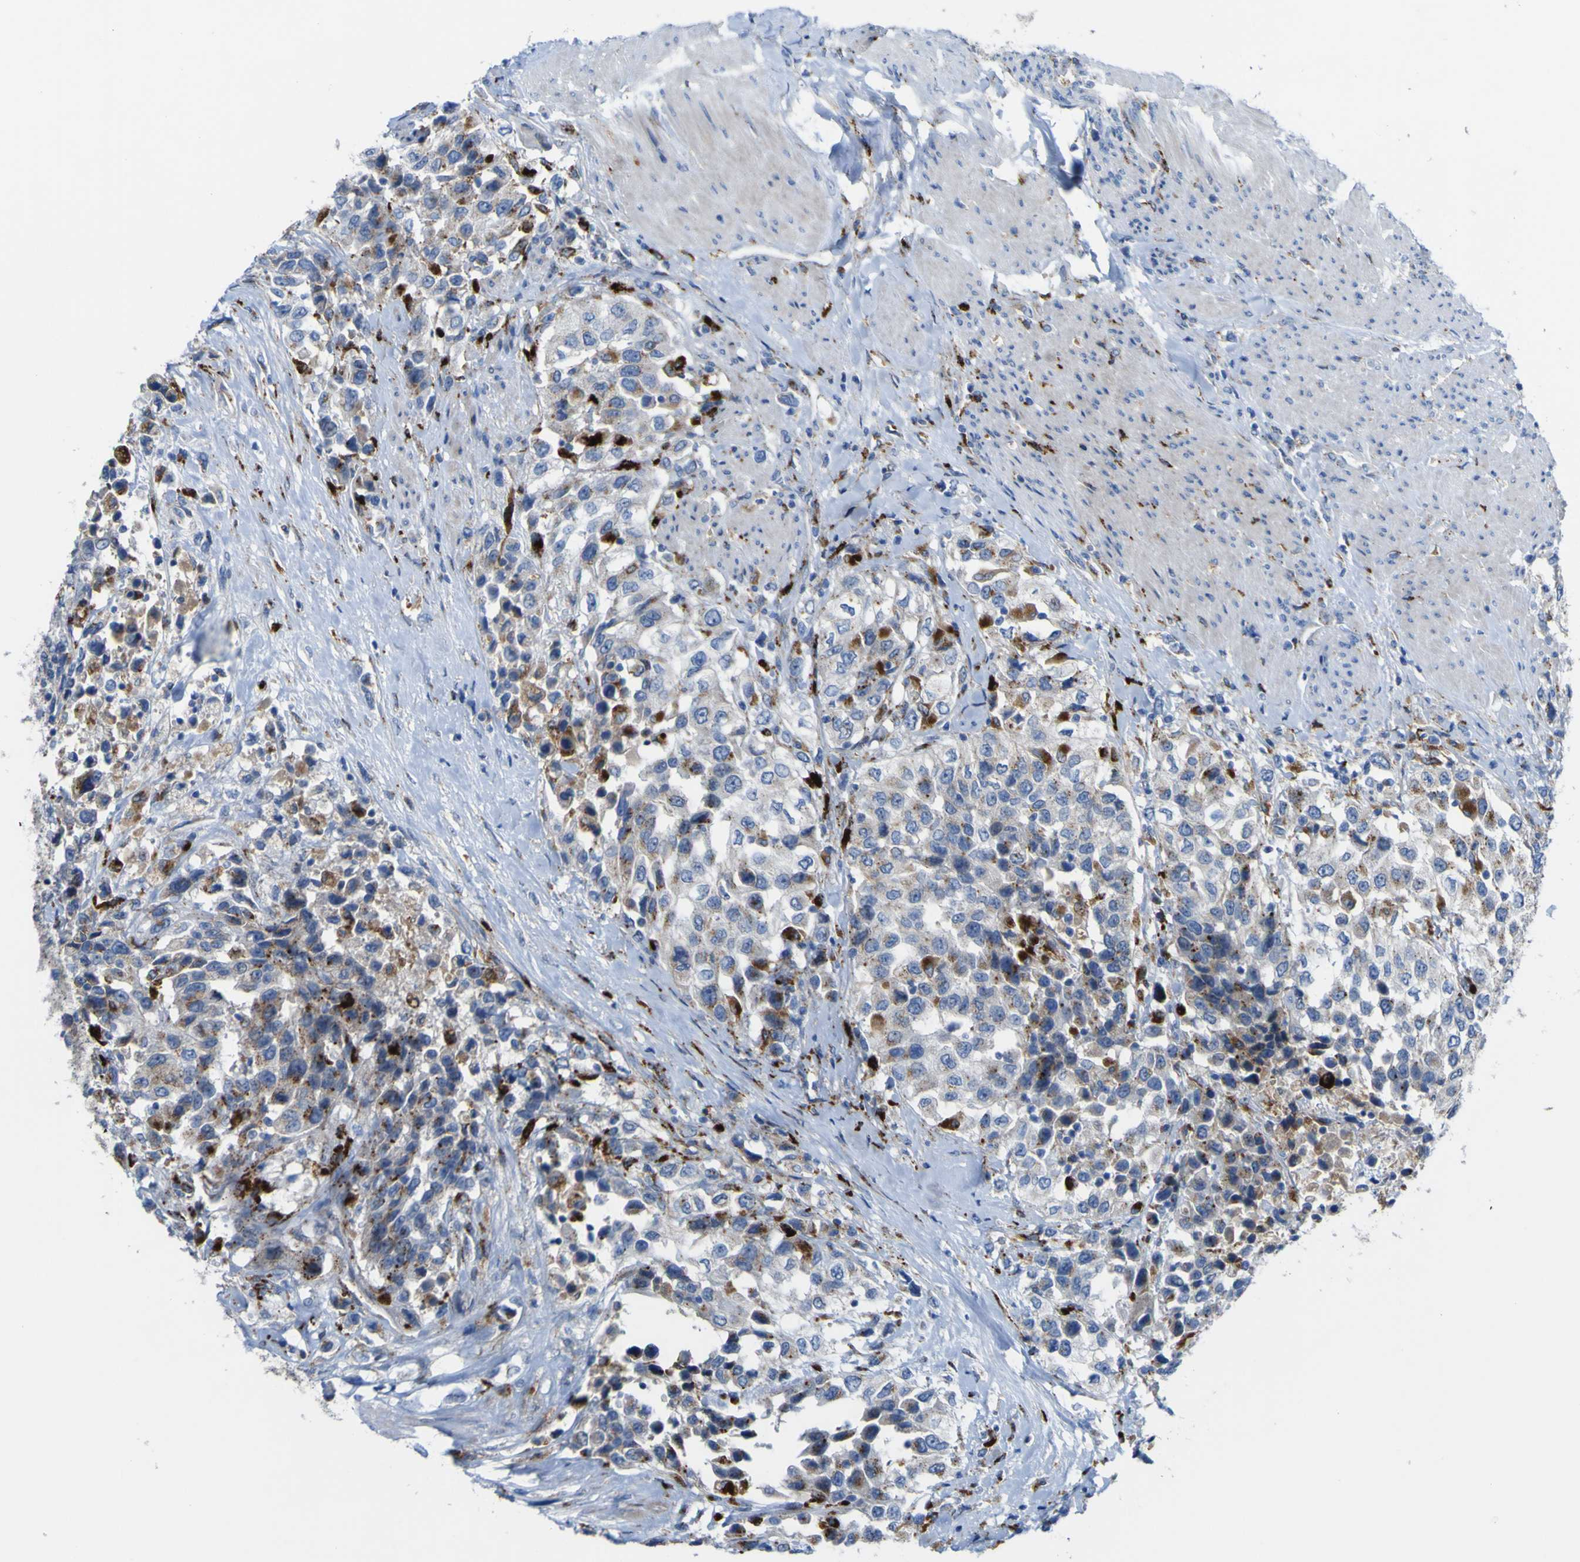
{"staining": {"intensity": "weak", "quantity": "<25%", "location": "cytoplasmic/membranous"}, "tissue": "urothelial cancer", "cell_type": "Tumor cells", "image_type": "cancer", "snomed": [{"axis": "morphology", "description": "Urothelial carcinoma, High grade"}, {"axis": "topography", "description": "Urinary bladder"}], "caption": "The photomicrograph shows no staining of tumor cells in urothelial carcinoma (high-grade). (DAB (3,3'-diaminobenzidine) IHC visualized using brightfield microscopy, high magnification).", "gene": "PTPRF", "patient": {"sex": "female", "age": 80}}